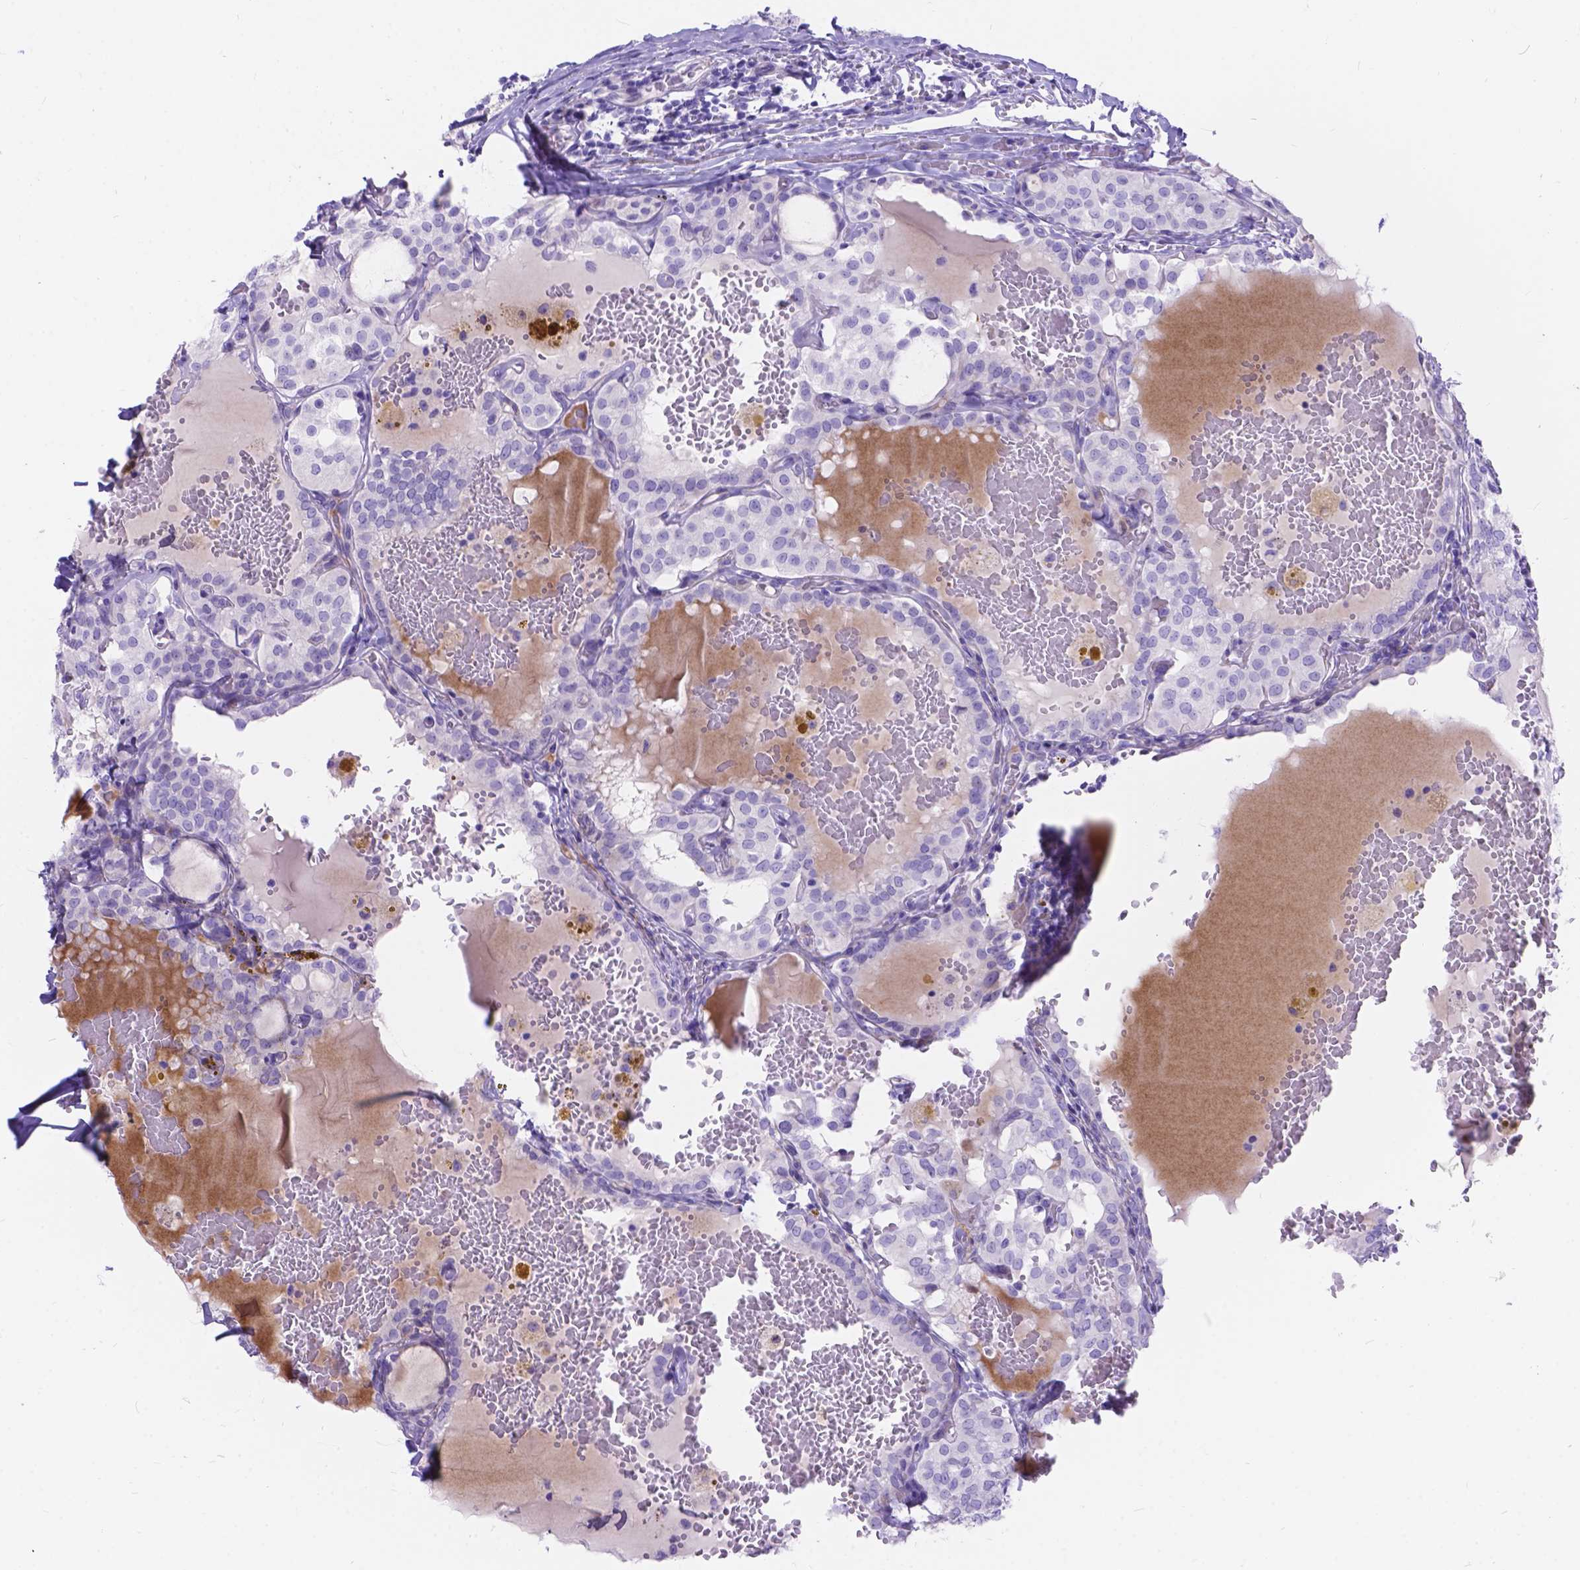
{"staining": {"intensity": "negative", "quantity": "none", "location": "none"}, "tissue": "thyroid cancer", "cell_type": "Tumor cells", "image_type": "cancer", "snomed": [{"axis": "morphology", "description": "Papillary adenocarcinoma, NOS"}, {"axis": "topography", "description": "Thyroid gland"}], "caption": "IHC micrograph of neoplastic tissue: human thyroid papillary adenocarcinoma stained with DAB (3,3'-diaminobenzidine) reveals no significant protein positivity in tumor cells. (DAB (3,3'-diaminobenzidine) IHC with hematoxylin counter stain).", "gene": "KLHL10", "patient": {"sex": "male", "age": 20}}